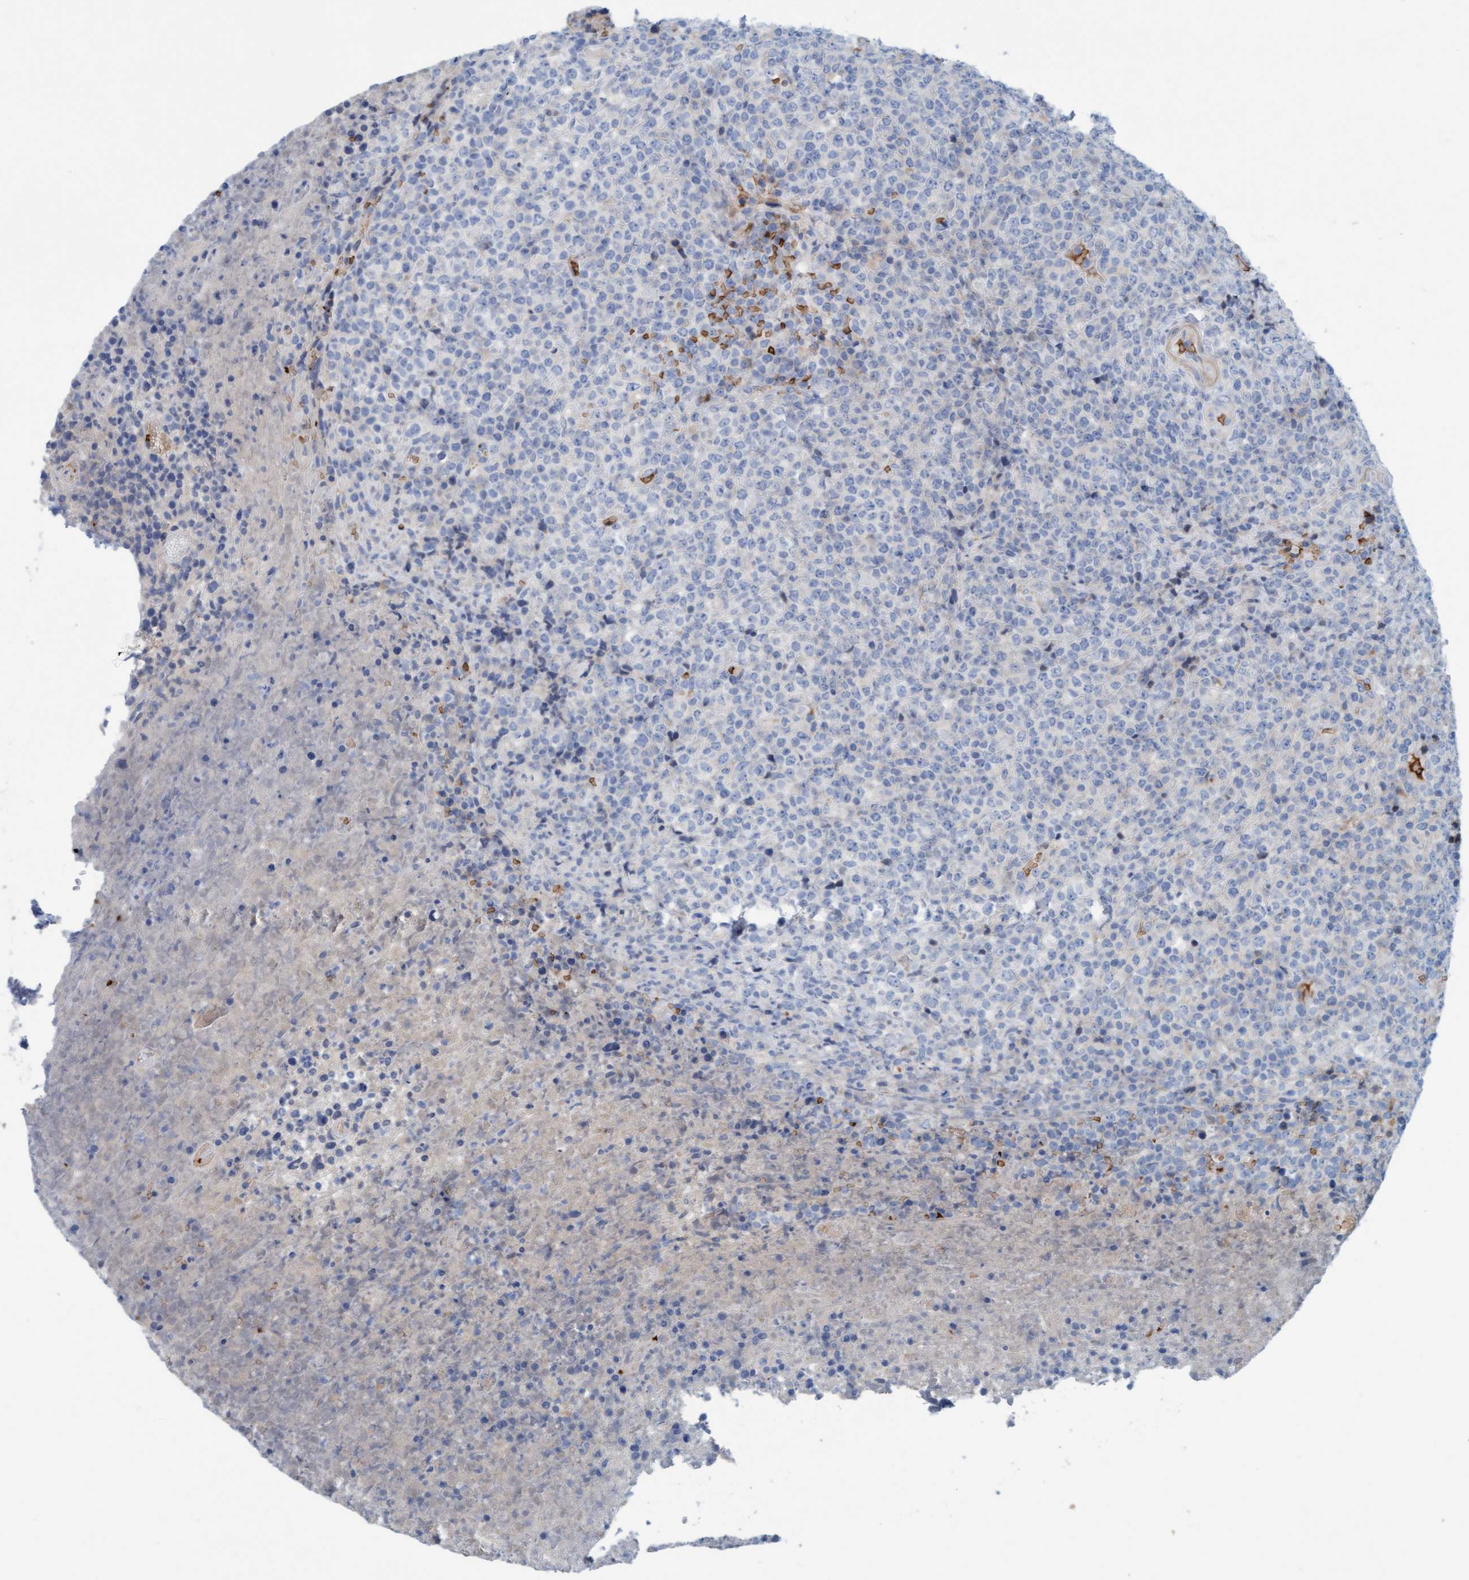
{"staining": {"intensity": "negative", "quantity": "none", "location": "none"}, "tissue": "lymphoma", "cell_type": "Tumor cells", "image_type": "cancer", "snomed": [{"axis": "morphology", "description": "Malignant lymphoma, non-Hodgkin's type, High grade"}, {"axis": "topography", "description": "Lymph node"}], "caption": "Protein analysis of lymphoma shows no significant staining in tumor cells. (DAB (3,3'-diaminobenzidine) IHC, high magnification).", "gene": "P2RX5", "patient": {"sex": "male", "age": 13}}